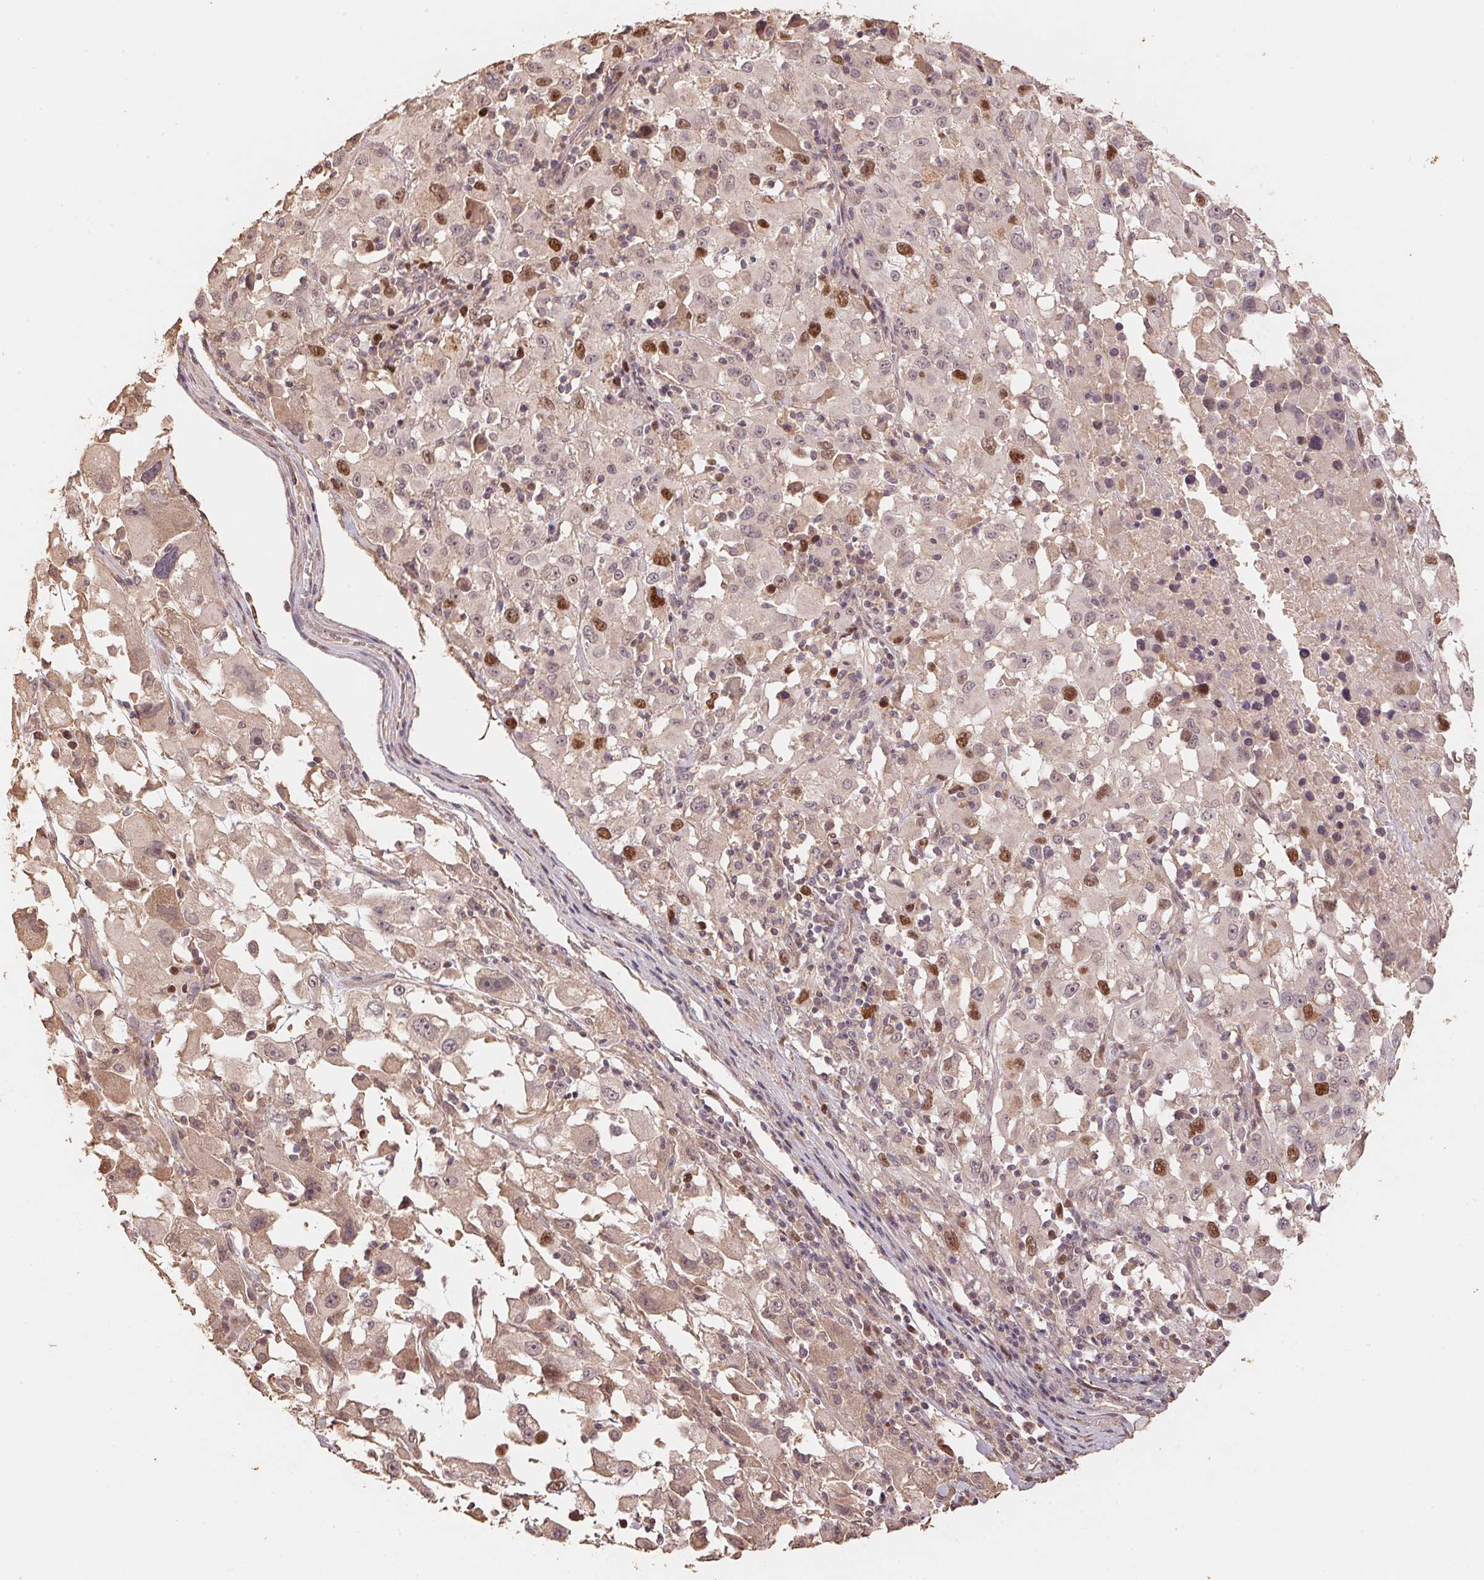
{"staining": {"intensity": "strong", "quantity": "<25%", "location": "nuclear"}, "tissue": "melanoma", "cell_type": "Tumor cells", "image_type": "cancer", "snomed": [{"axis": "morphology", "description": "Malignant melanoma, Metastatic site"}, {"axis": "topography", "description": "Soft tissue"}], "caption": "Malignant melanoma (metastatic site) stained with immunohistochemistry demonstrates strong nuclear staining in approximately <25% of tumor cells. (DAB (3,3'-diaminobenzidine) IHC, brown staining for protein, blue staining for nuclei).", "gene": "CENPF", "patient": {"sex": "male", "age": 50}}